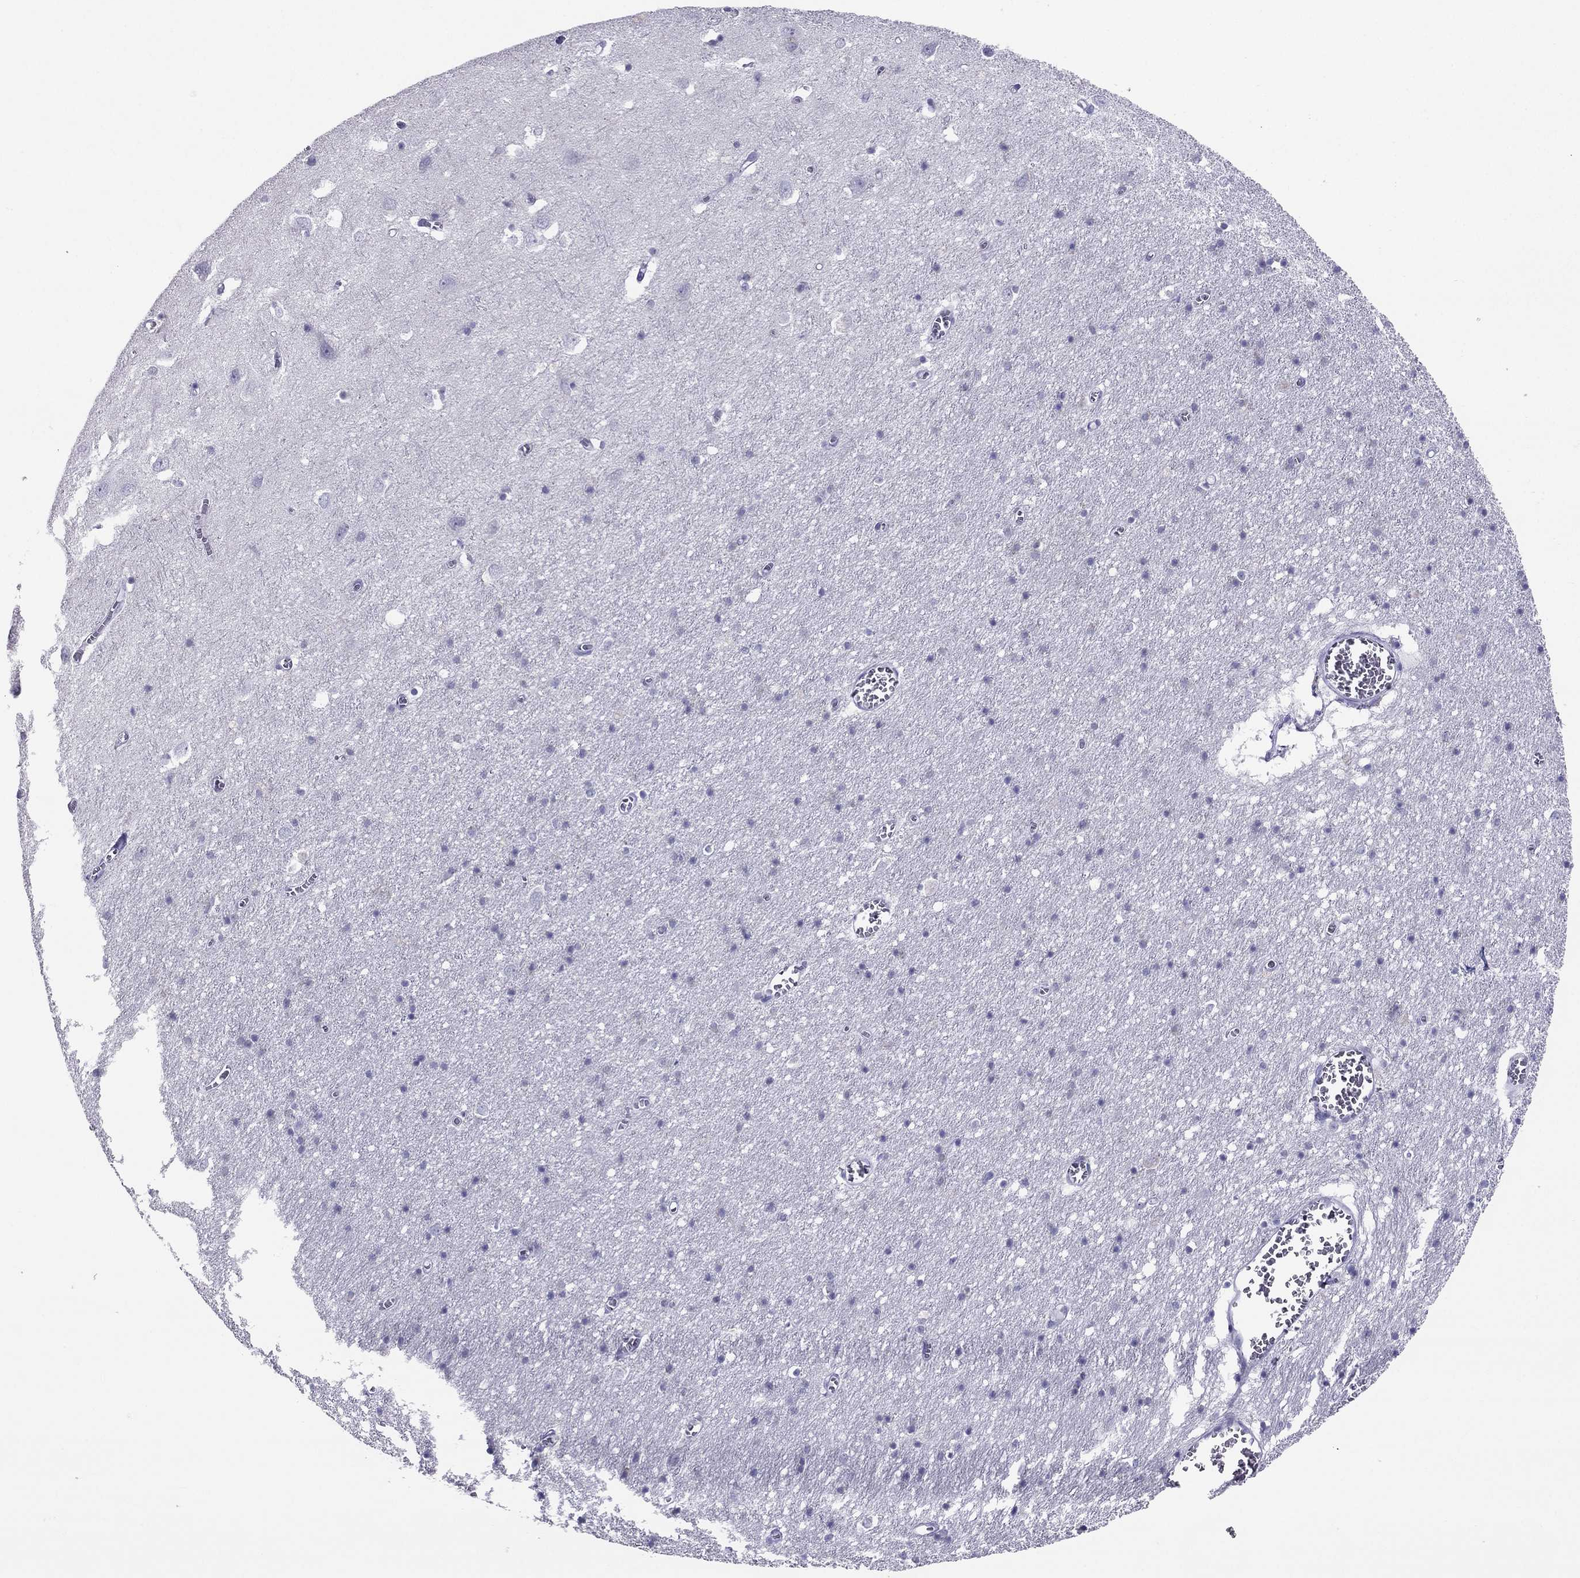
{"staining": {"intensity": "negative", "quantity": "none", "location": "none"}, "tissue": "cerebral cortex", "cell_type": "Endothelial cells", "image_type": "normal", "snomed": [{"axis": "morphology", "description": "Normal tissue, NOS"}, {"axis": "topography", "description": "Cerebral cortex"}], "caption": "An IHC image of unremarkable cerebral cortex is shown. There is no staining in endothelial cells of cerebral cortex.", "gene": "MAEL", "patient": {"sex": "male", "age": 70}}